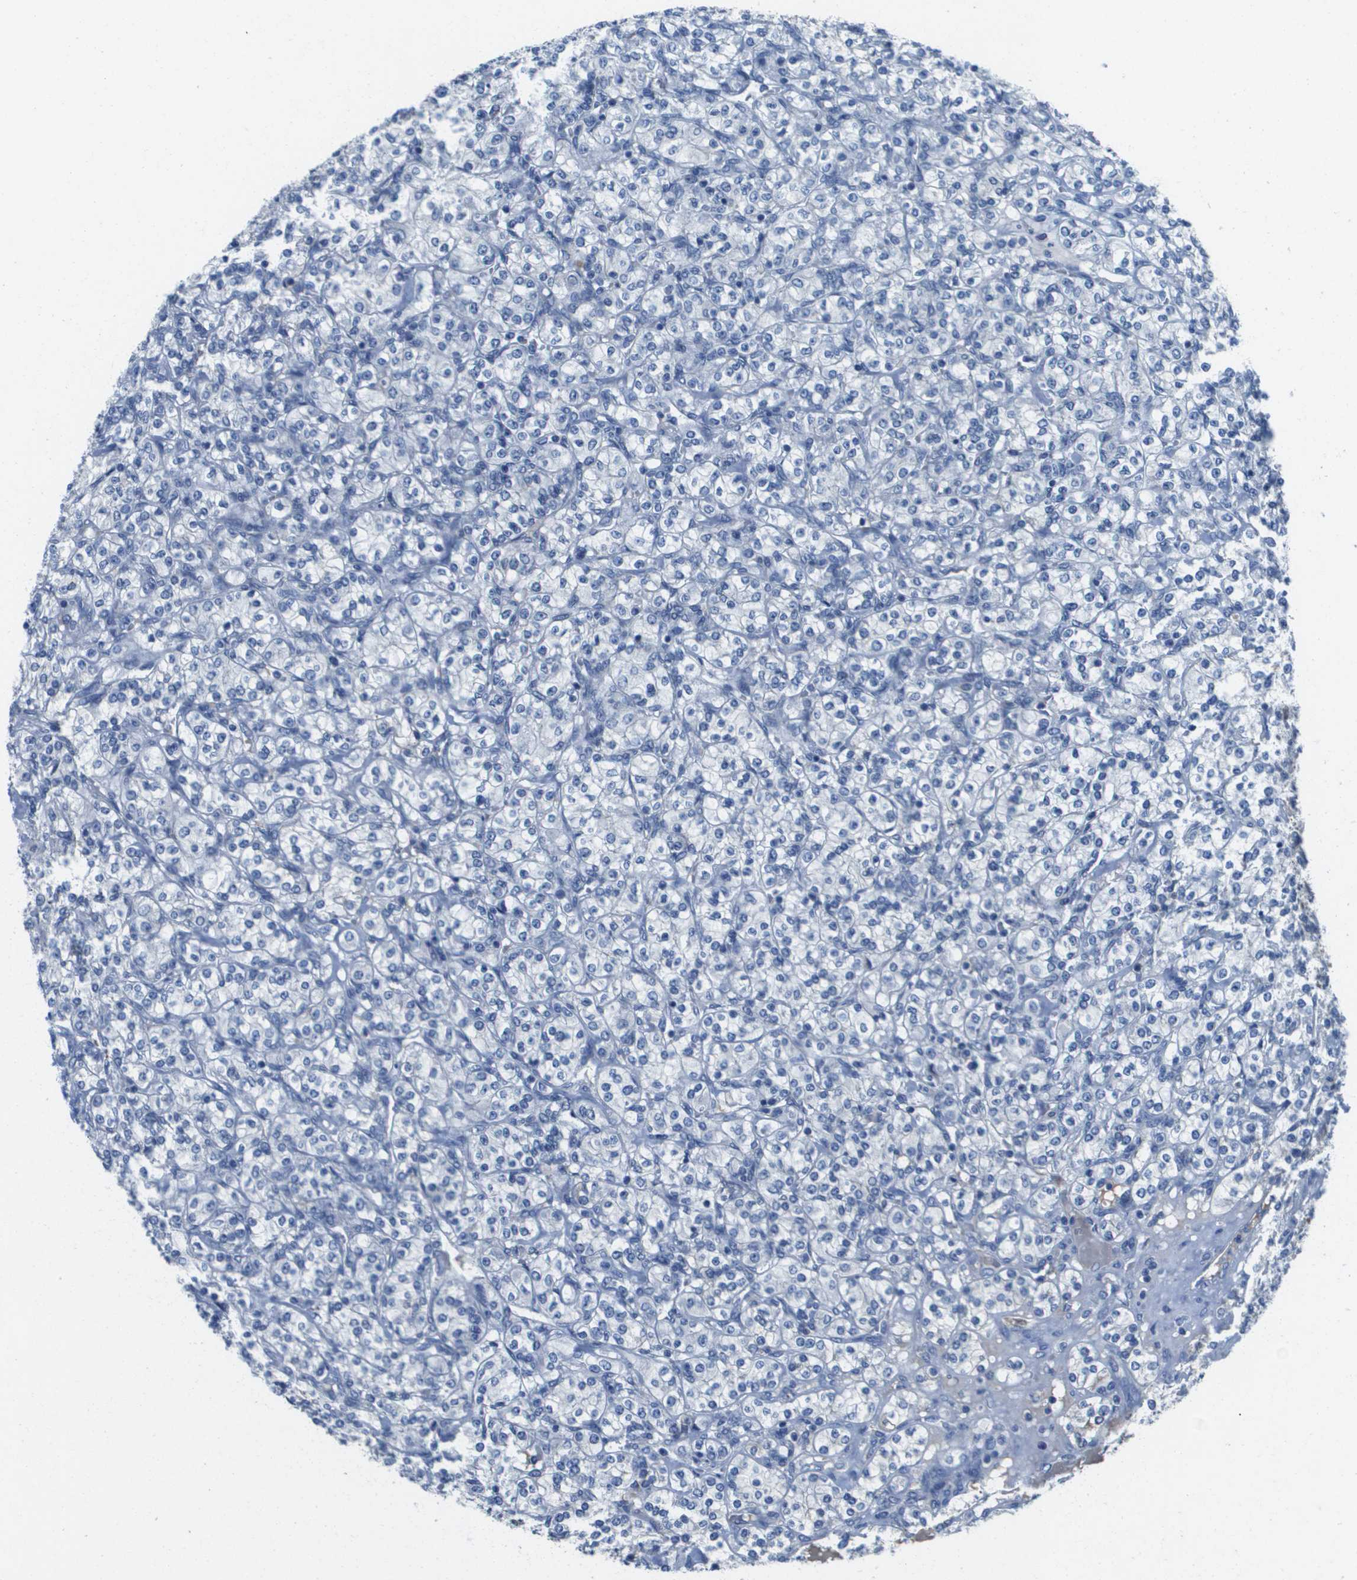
{"staining": {"intensity": "negative", "quantity": "none", "location": "none"}, "tissue": "renal cancer", "cell_type": "Tumor cells", "image_type": "cancer", "snomed": [{"axis": "morphology", "description": "Adenocarcinoma, NOS"}, {"axis": "topography", "description": "Kidney"}], "caption": "Renal cancer (adenocarcinoma) was stained to show a protein in brown. There is no significant staining in tumor cells.", "gene": "NCS1", "patient": {"sex": "male", "age": 77}}